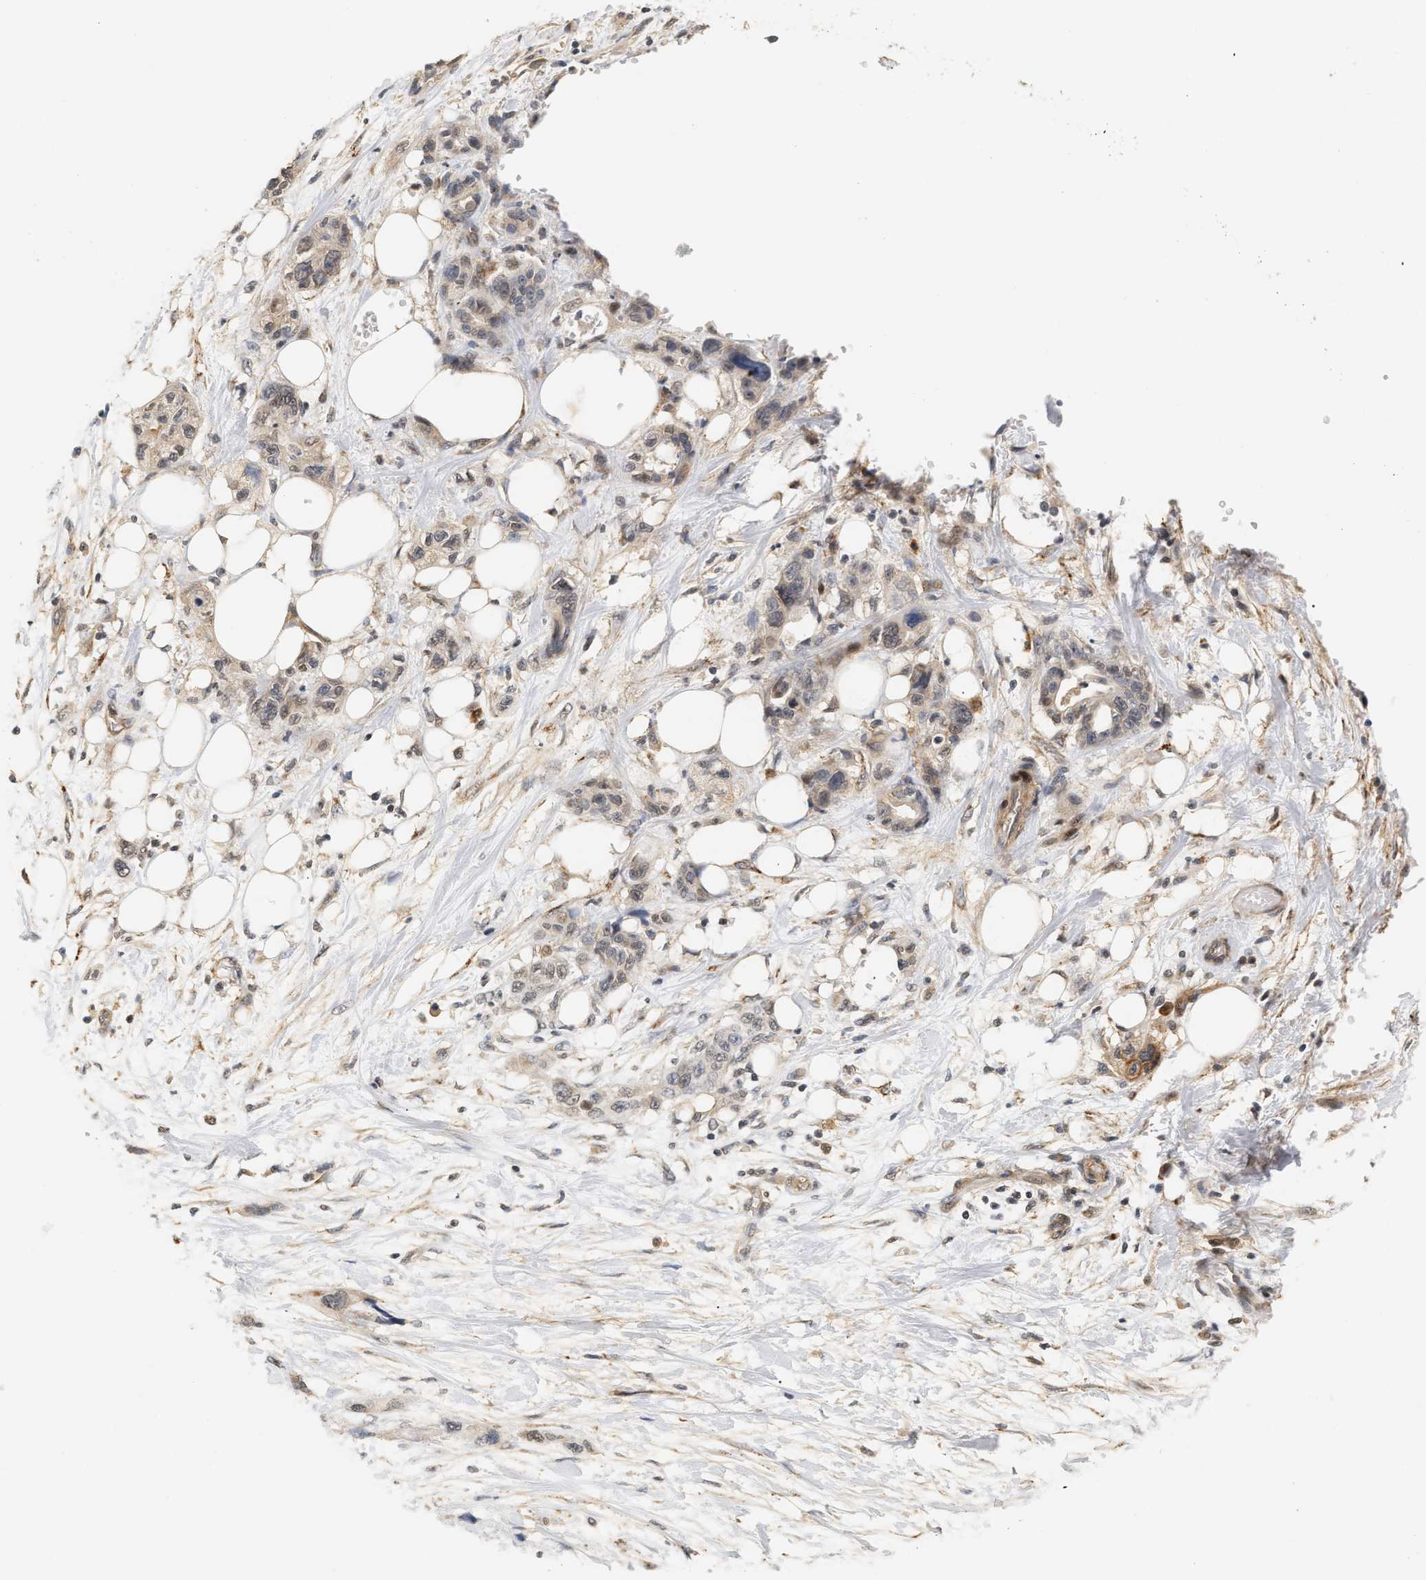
{"staining": {"intensity": "weak", "quantity": "<25%", "location": "cytoplasmic/membranous"}, "tissue": "pancreatic cancer", "cell_type": "Tumor cells", "image_type": "cancer", "snomed": [{"axis": "morphology", "description": "Adenocarcinoma, NOS"}, {"axis": "topography", "description": "Pancreas"}], "caption": "This is a photomicrograph of immunohistochemistry (IHC) staining of pancreatic cancer, which shows no positivity in tumor cells.", "gene": "PLXND1", "patient": {"sex": "male", "age": 46}}